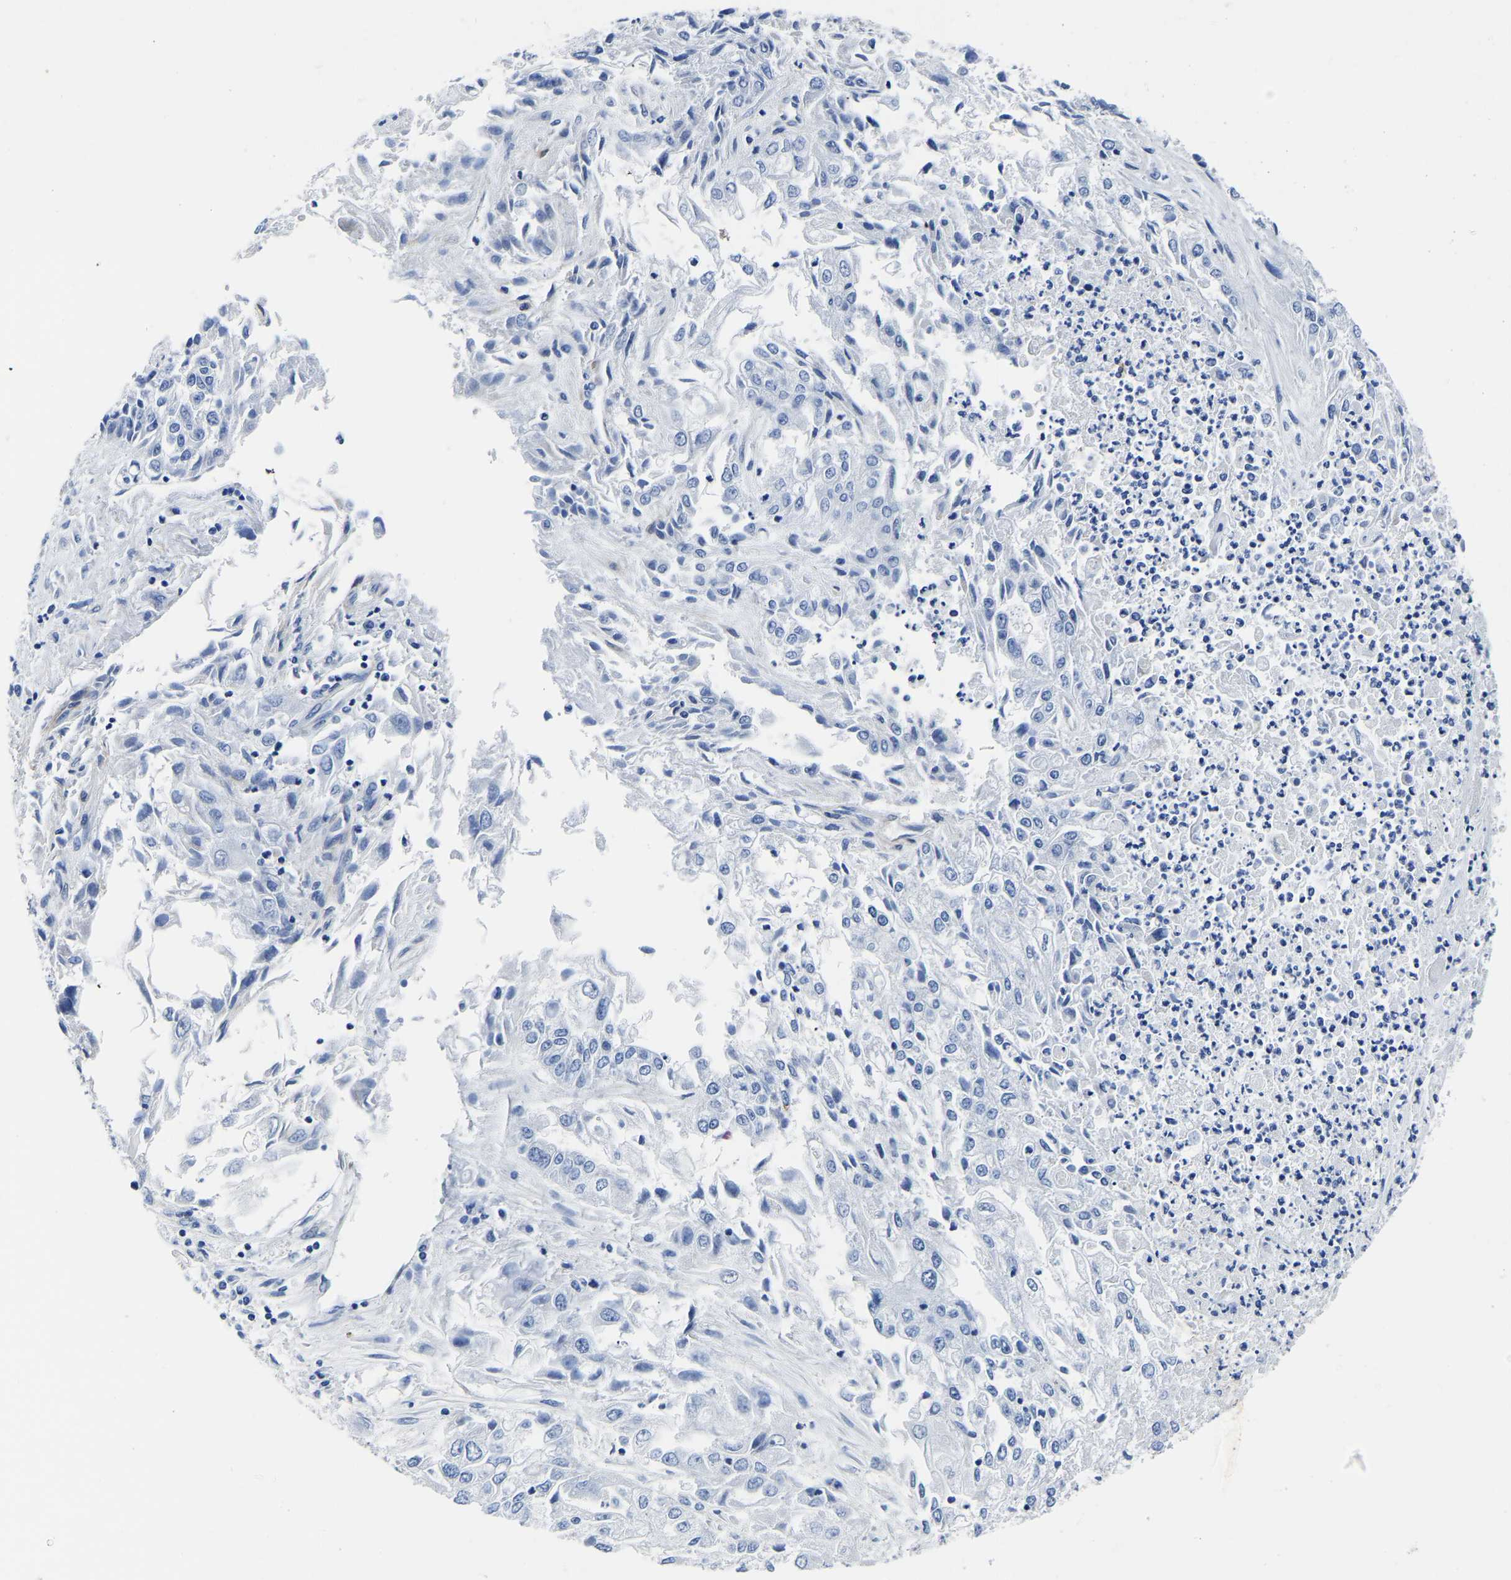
{"staining": {"intensity": "negative", "quantity": "none", "location": "none"}, "tissue": "endometrial cancer", "cell_type": "Tumor cells", "image_type": "cancer", "snomed": [{"axis": "morphology", "description": "Adenocarcinoma, NOS"}, {"axis": "topography", "description": "Endometrium"}], "caption": "Photomicrograph shows no protein expression in tumor cells of adenocarcinoma (endometrial) tissue.", "gene": "SLC45A3", "patient": {"sex": "female", "age": 49}}